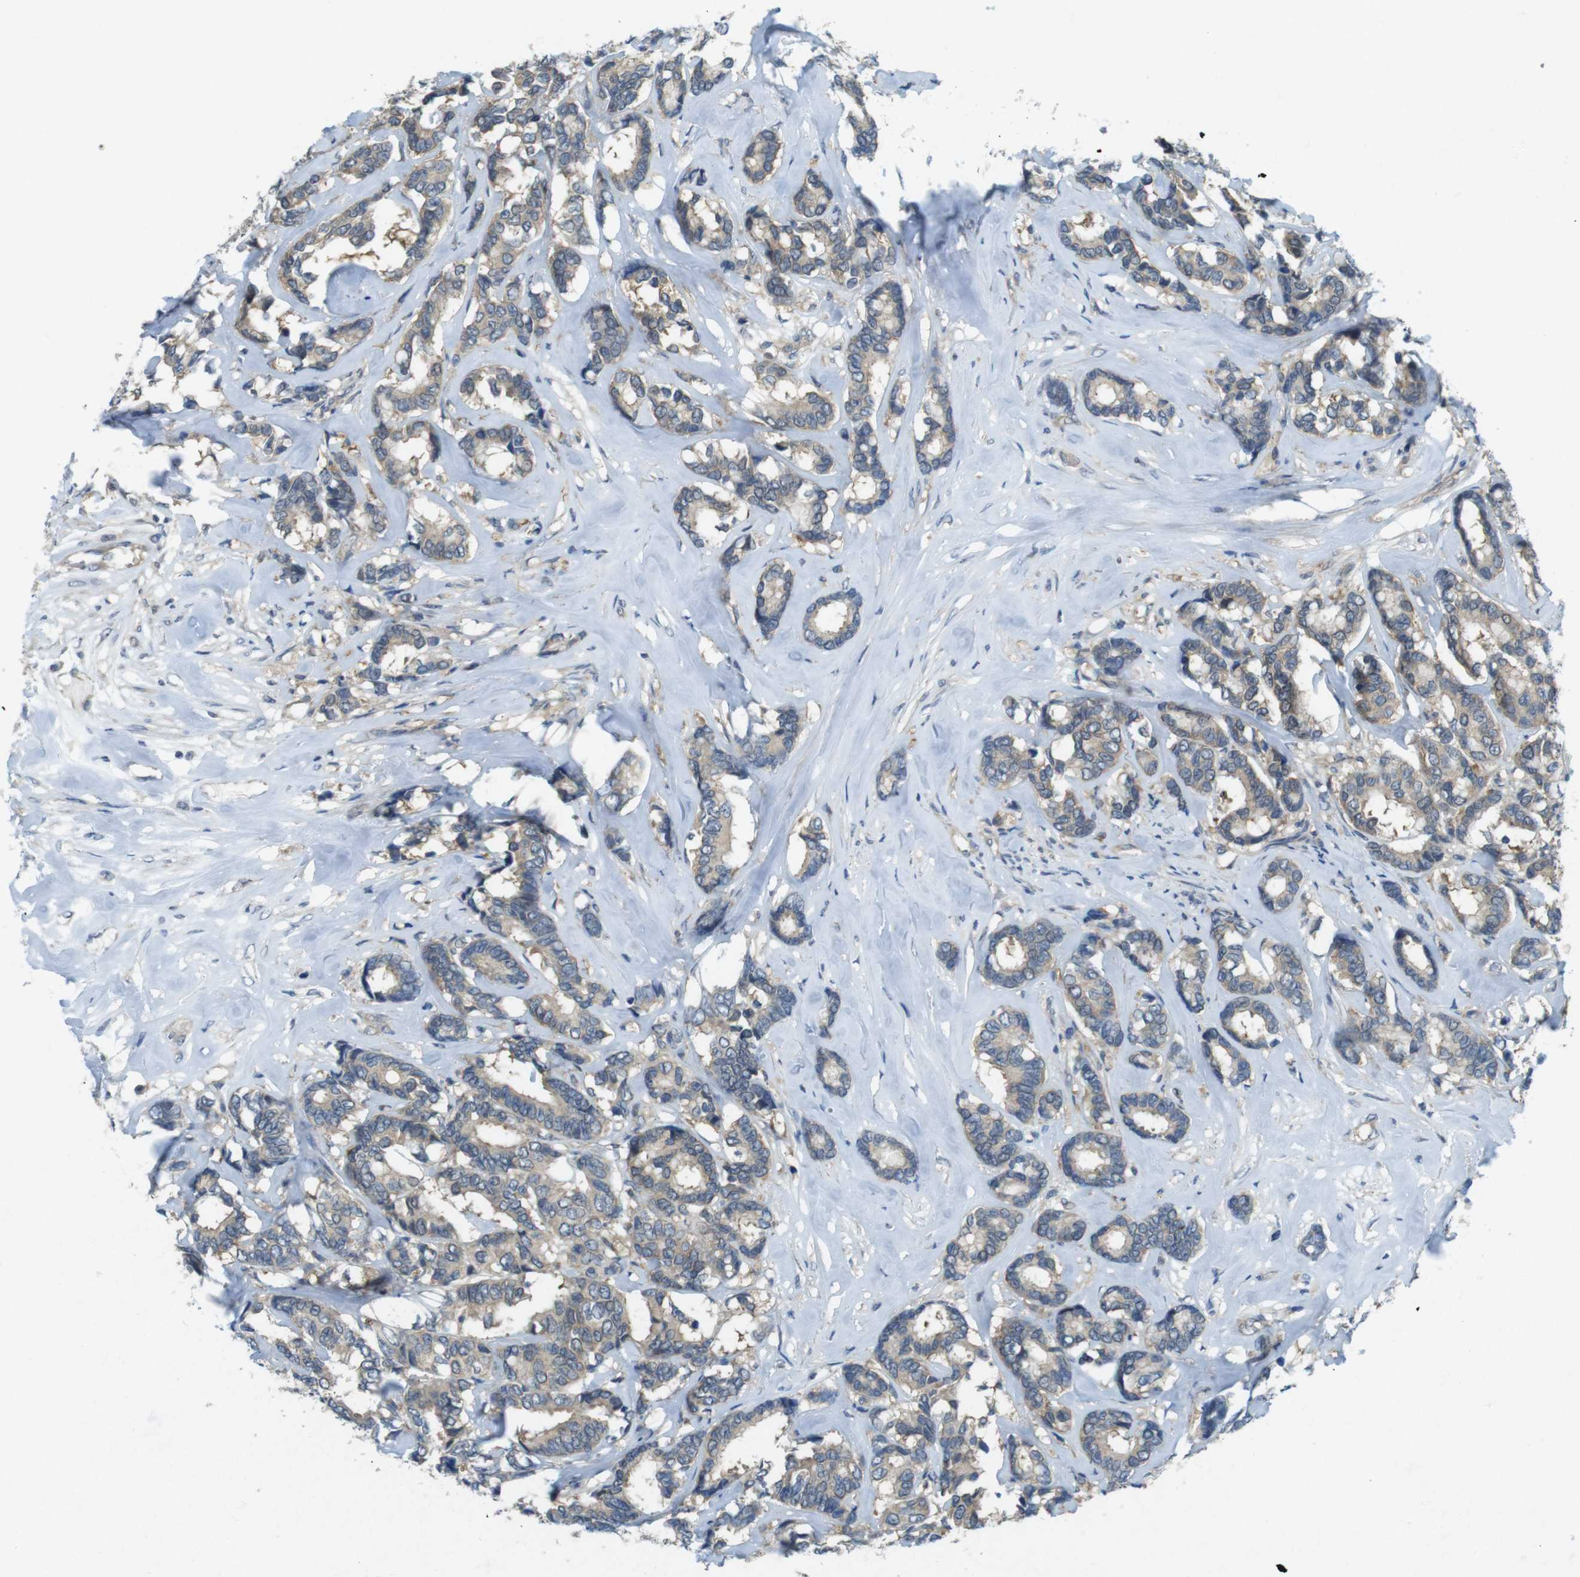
{"staining": {"intensity": "weak", "quantity": ">75%", "location": "cytoplasmic/membranous"}, "tissue": "breast cancer", "cell_type": "Tumor cells", "image_type": "cancer", "snomed": [{"axis": "morphology", "description": "Duct carcinoma"}, {"axis": "topography", "description": "Breast"}], "caption": "DAB immunohistochemical staining of breast cancer (intraductal carcinoma) reveals weak cytoplasmic/membranous protein positivity in approximately >75% of tumor cells. Using DAB (brown) and hematoxylin (blue) stains, captured at high magnification using brightfield microscopy.", "gene": "SUGT1", "patient": {"sex": "female", "age": 87}}